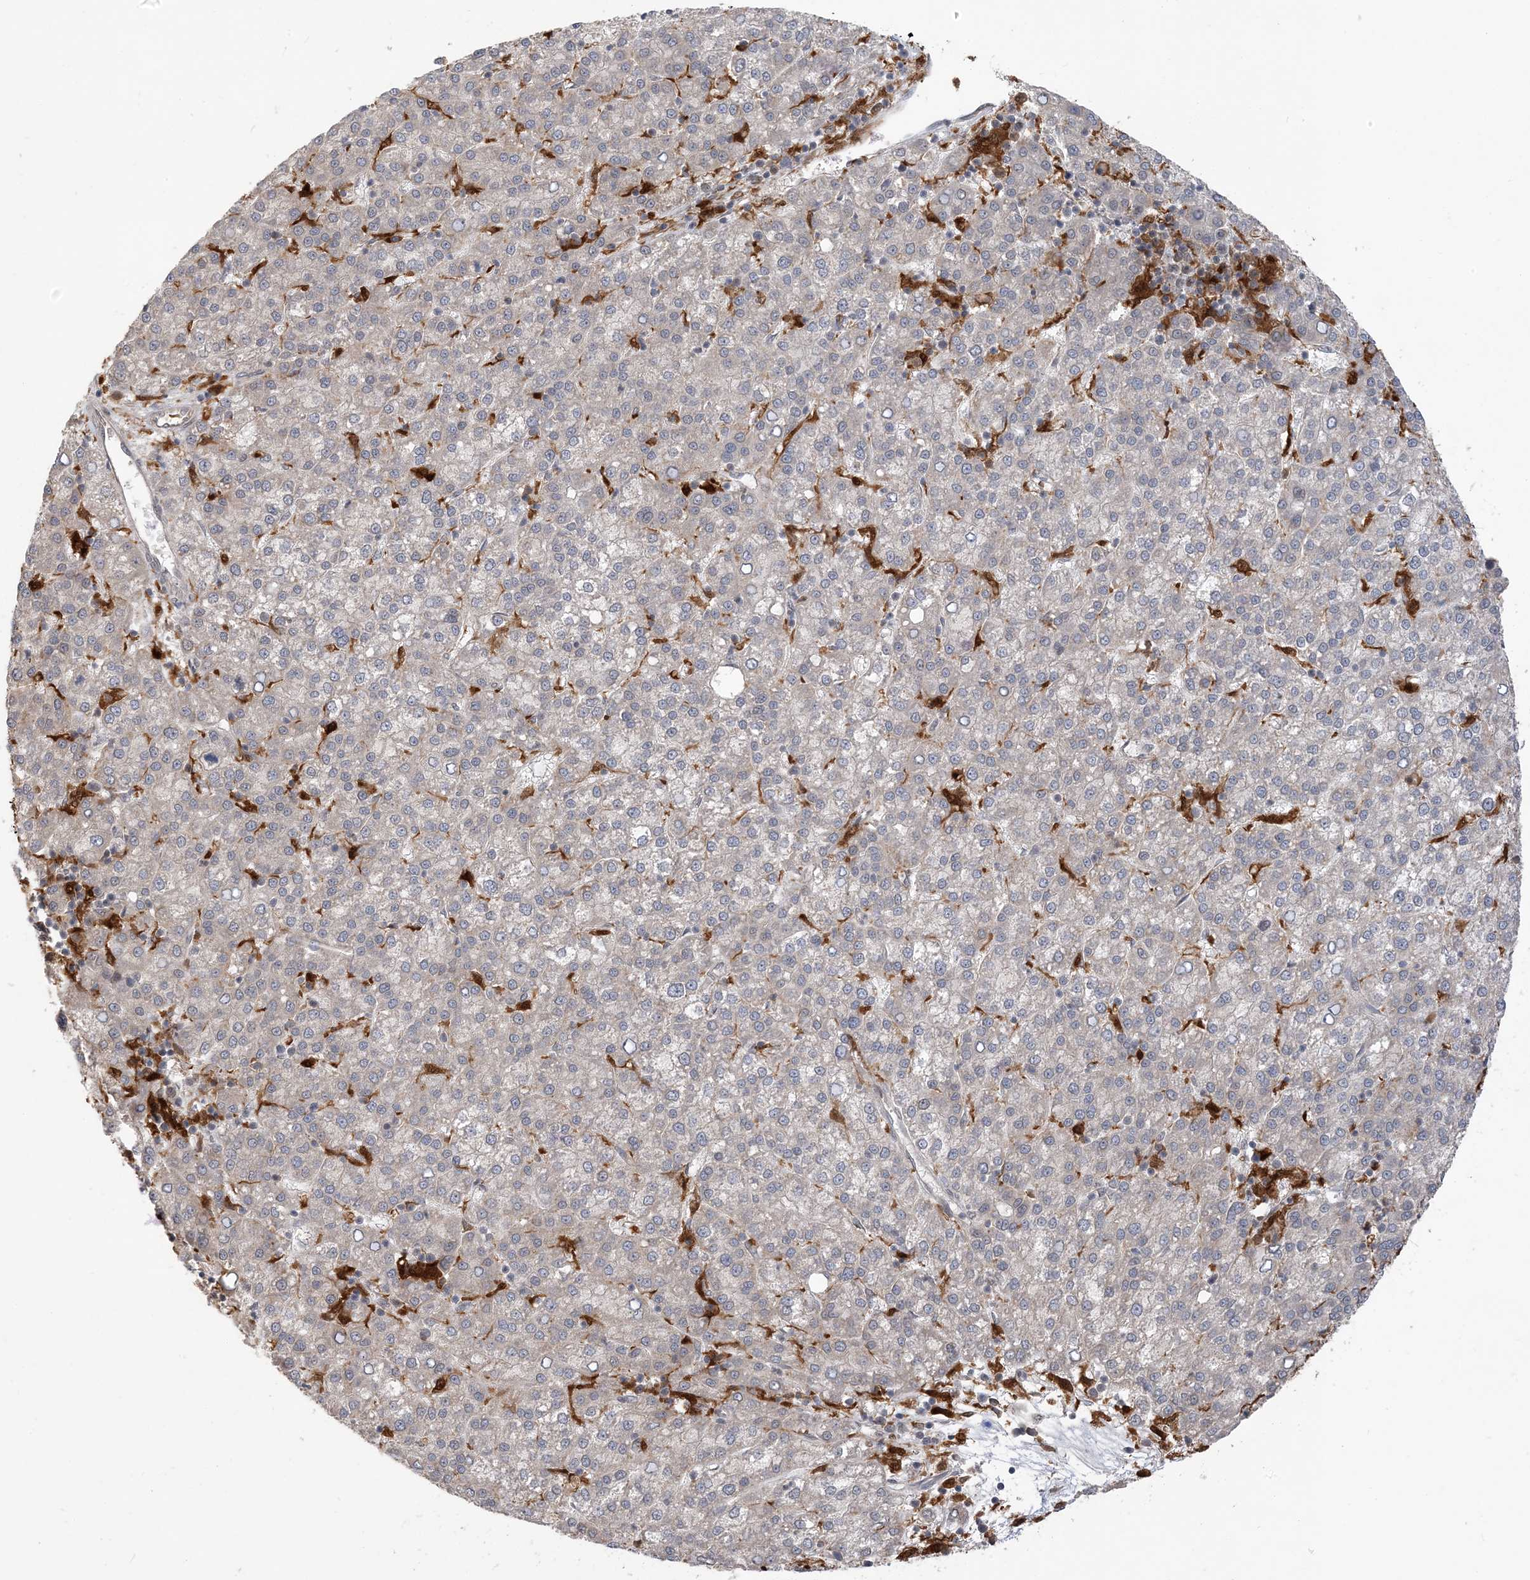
{"staining": {"intensity": "negative", "quantity": "none", "location": "none"}, "tissue": "liver cancer", "cell_type": "Tumor cells", "image_type": "cancer", "snomed": [{"axis": "morphology", "description": "Carcinoma, Hepatocellular, NOS"}, {"axis": "topography", "description": "Liver"}], "caption": "This micrograph is of hepatocellular carcinoma (liver) stained with immunohistochemistry to label a protein in brown with the nuclei are counter-stained blue. There is no expression in tumor cells.", "gene": "NAGK", "patient": {"sex": "female", "age": 58}}